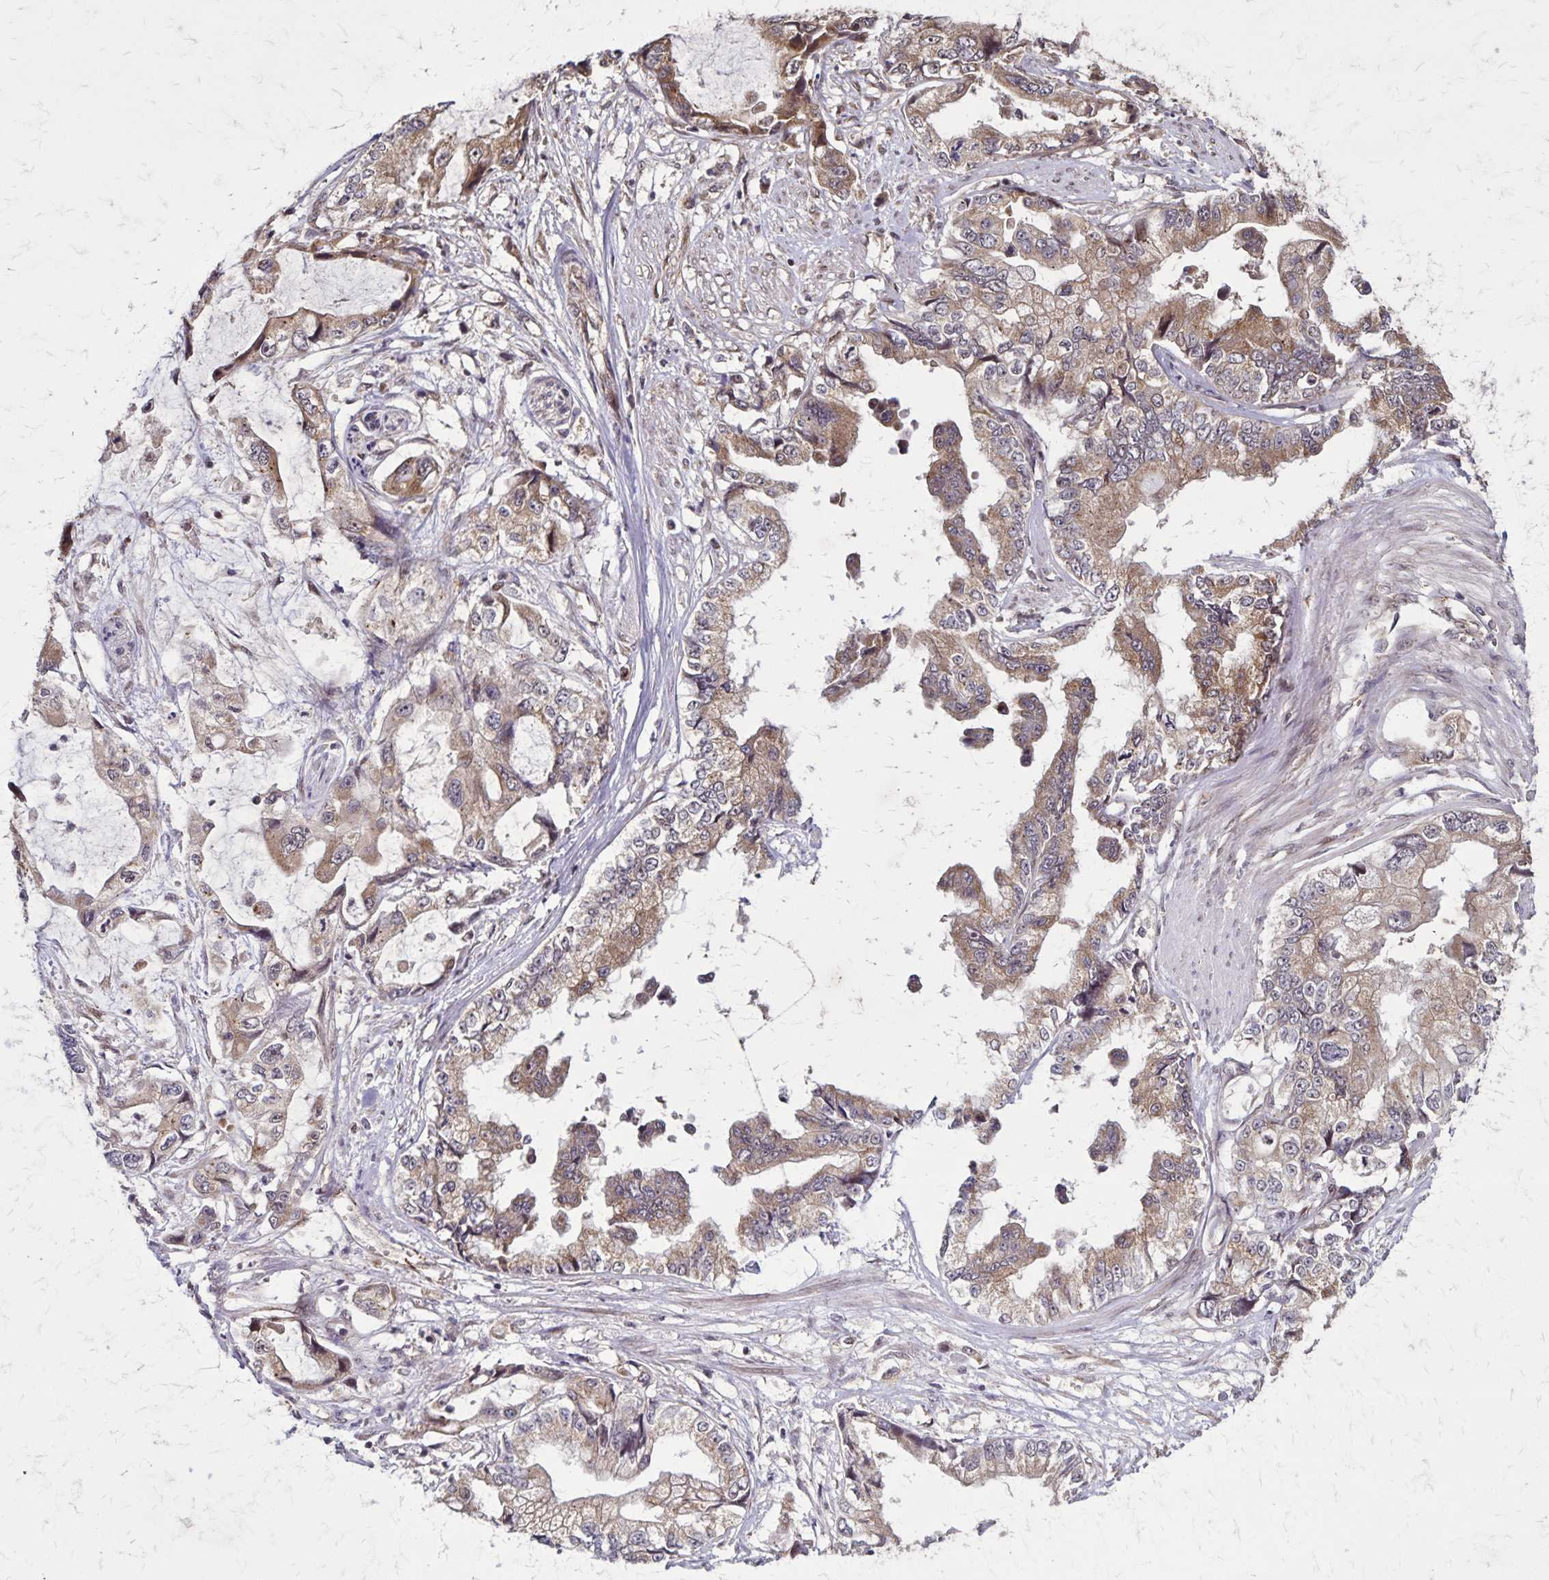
{"staining": {"intensity": "moderate", "quantity": ">75%", "location": "cytoplasmic/membranous"}, "tissue": "stomach cancer", "cell_type": "Tumor cells", "image_type": "cancer", "snomed": [{"axis": "morphology", "description": "Adenocarcinoma, NOS"}, {"axis": "topography", "description": "Pancreas"}, {"axis": "topography", "description": "Stomach, upper"}, {"axis": "topography", "description": "Stomach"}], "caption": "Tumor cells show medium levels of moderate cytoplasmic/membranous expression in about >75% of cells in stomach adenocarcinoma. Using DAB (3,3'-diaminobenzidine) (brown) and hematoxylin (blue) stains, captured at high magnification using brightfield microscopy.", "gene": "NFS1", "patient": {"sex": "male", "age": 77}}